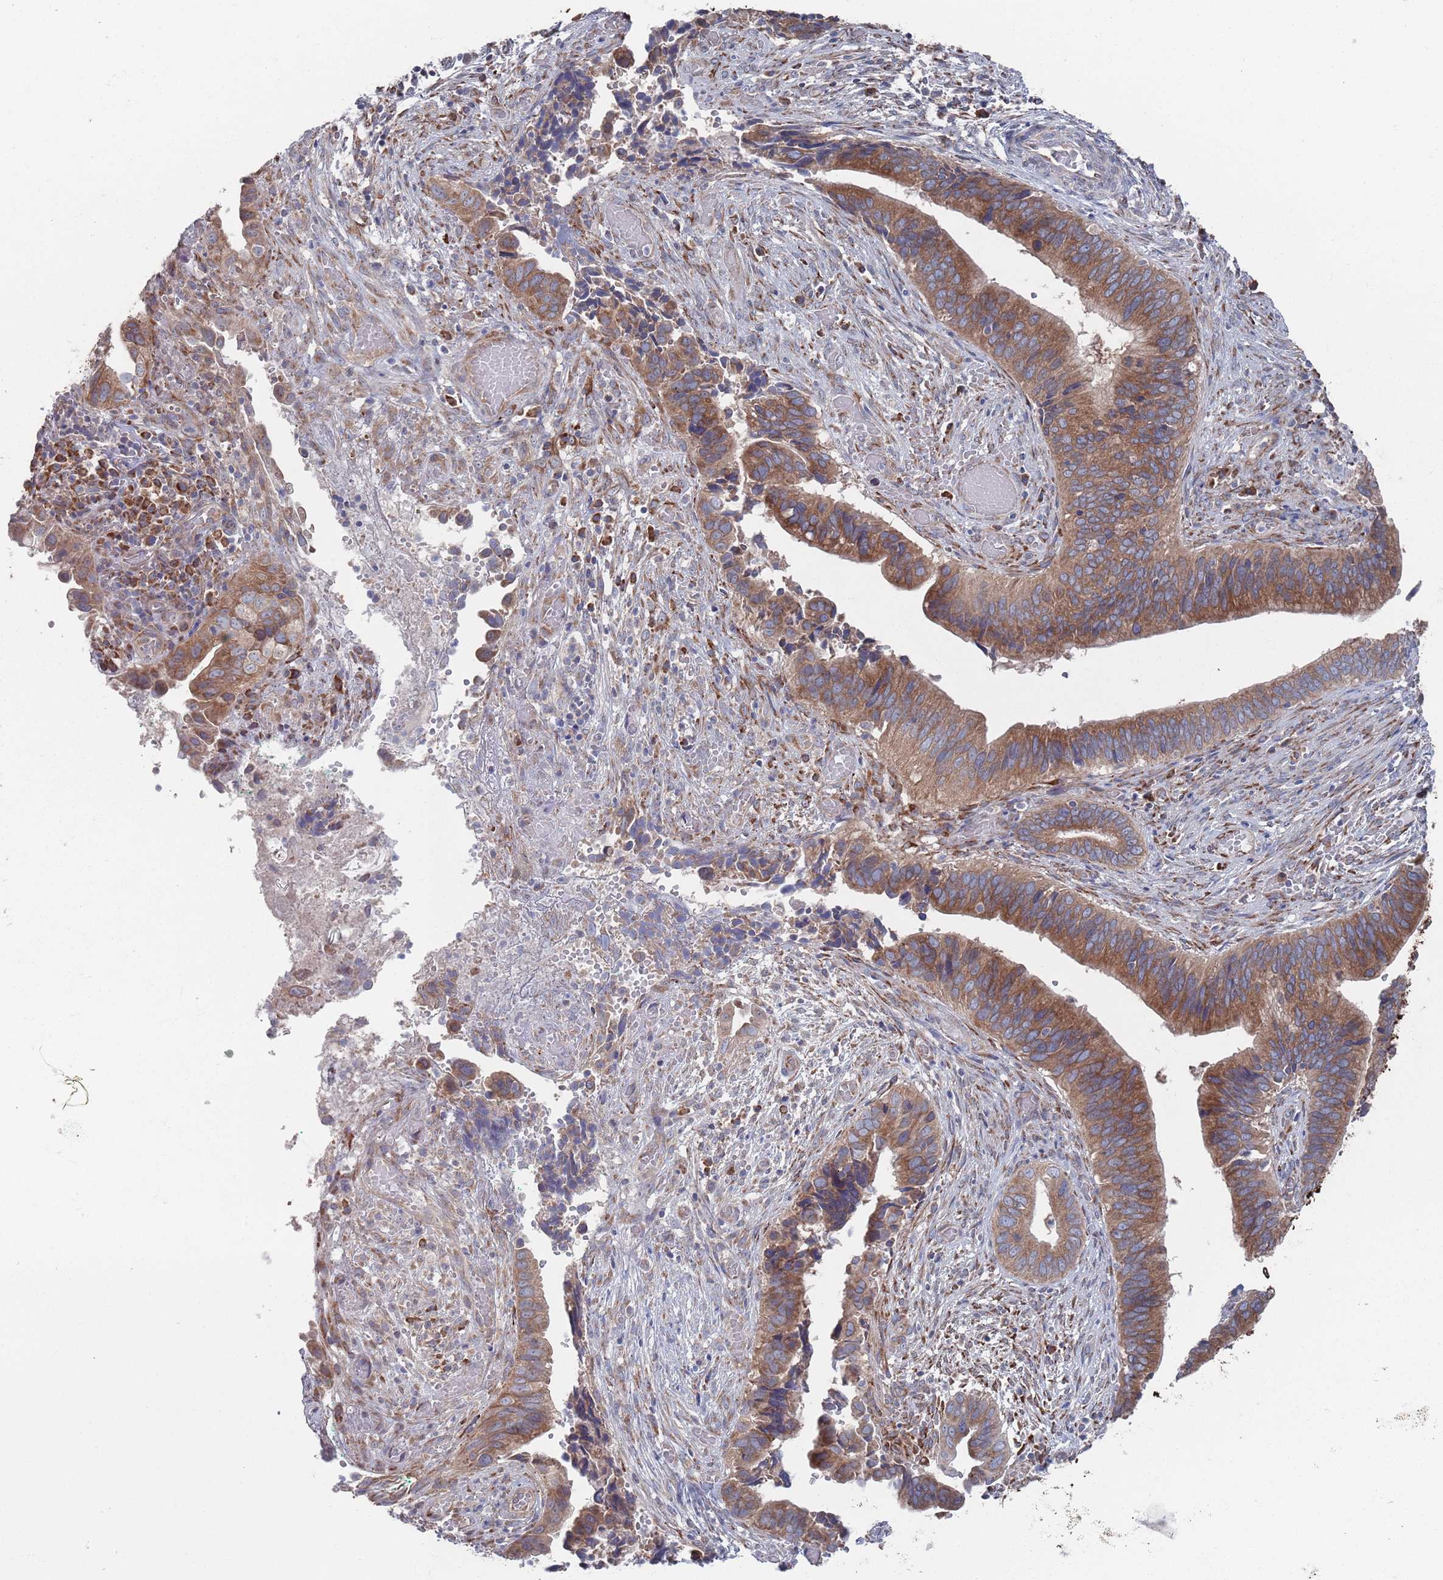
{"staining": {"intensity": "moderate", "quantity": ">75%", "location": "cytoplasmic/membranous"}, "tissue": "cervical cancer", "cell_type": "Tumor cells", "image_type": "cancer", "snomed": [{"axis": "morphology", "description": "Adenocarcinoma, NOS"}, {"axis": "topography", "description": "Cervix"}], "caption": "There is medium levels of moderate cytoplasmic/membranous staining in tumor cells of adenocarcinoma (cervical), as demonstrated by immunohistochemical staining (brown color).", "gene": "CCDC106", "patient": {"sex": "female", "age": 42}}